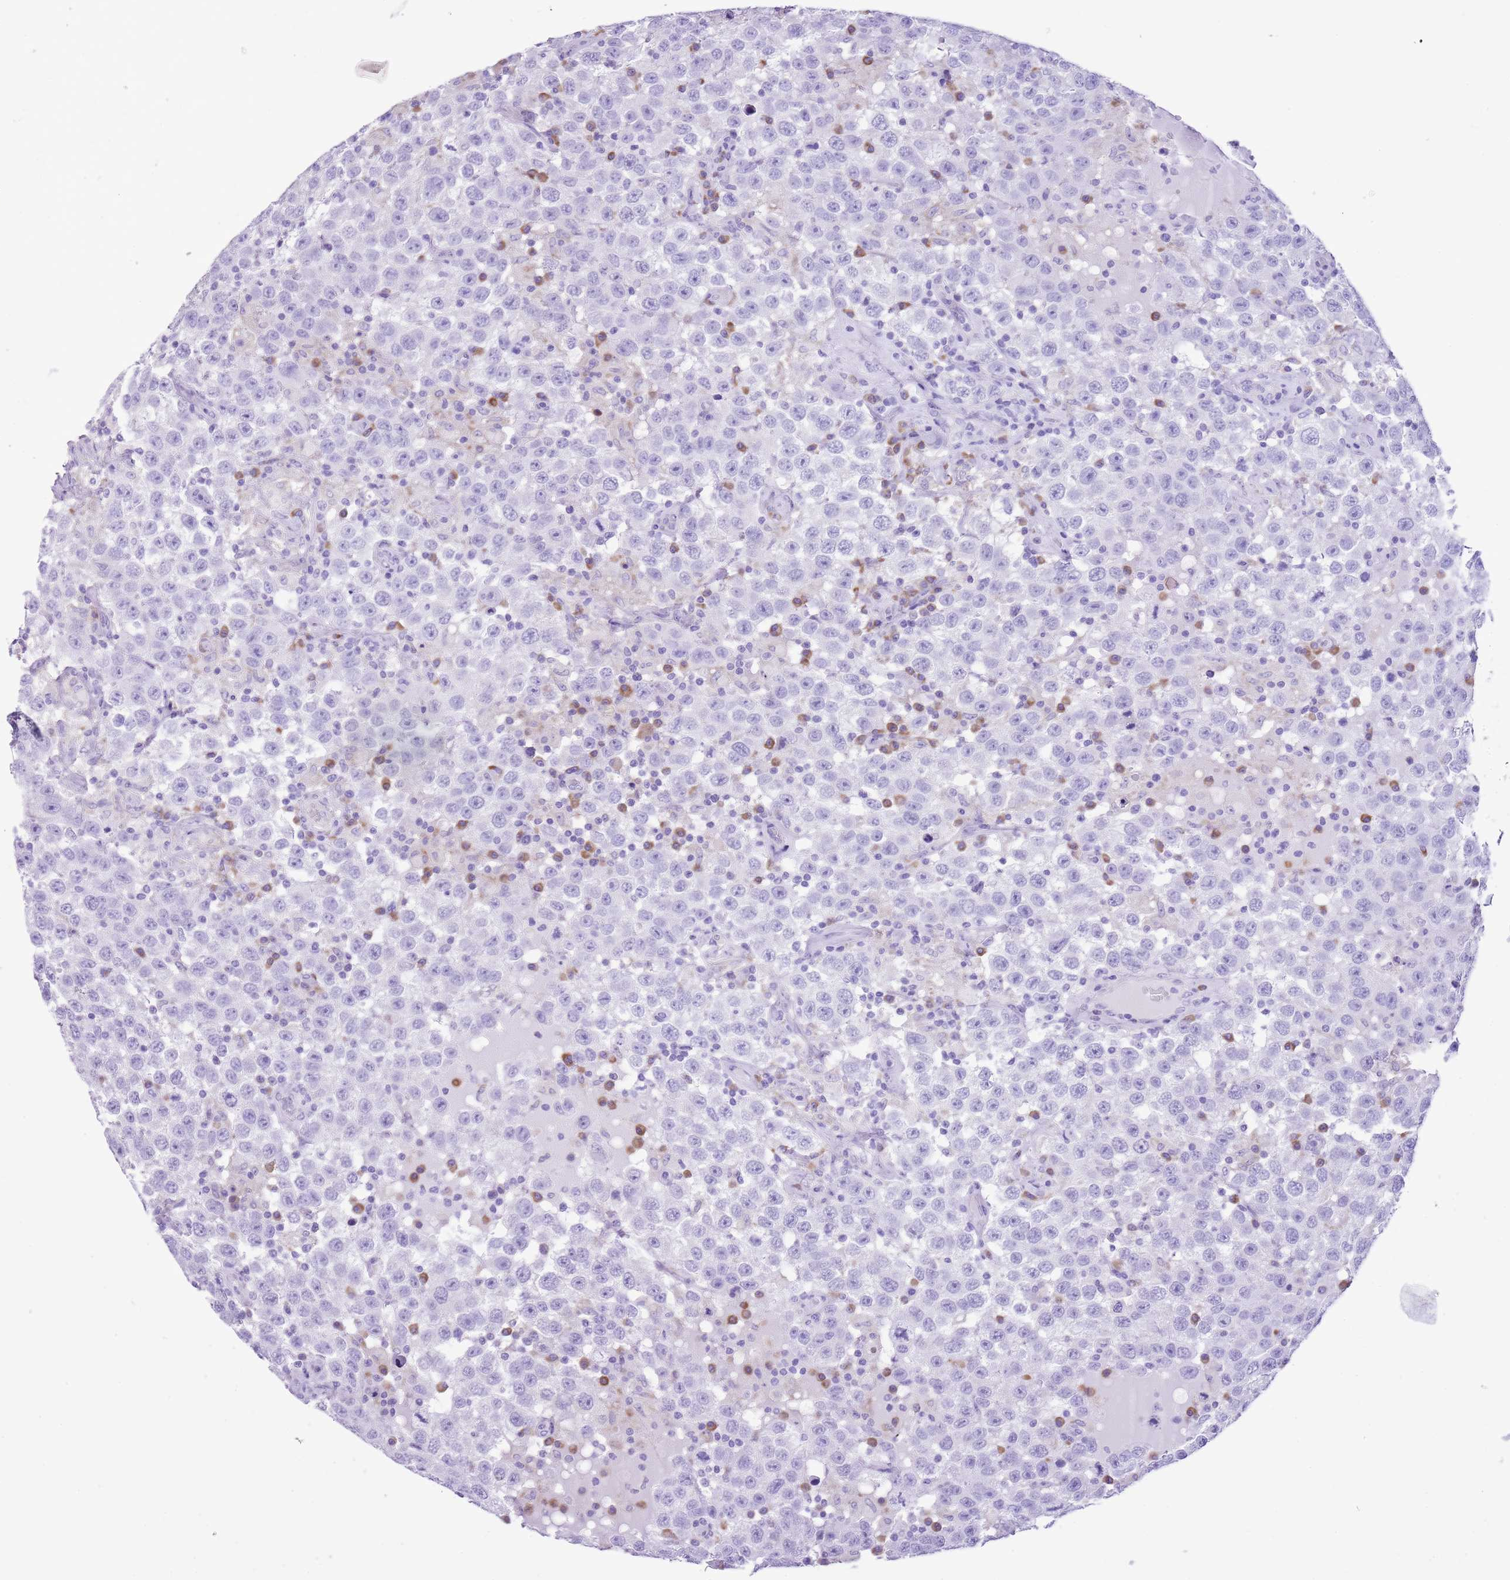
{"staining": {"intensity": "negative", "quantity": "none", "location": "none"}, "tissue": "testis cancer", "cell_type": "Tumor cells", "image_type": "cancer", "snomed": [{"axis": "morphology", "description": "Seminoma, NOS"}, {"axis": "topography", "description": "Testis"}], "caption": "Testis cancer was stained to show a protein in brown. There is no significant staining in tumor cells.", "gene": "AAR2", "patient": {"sex": "male", "age": 41}}